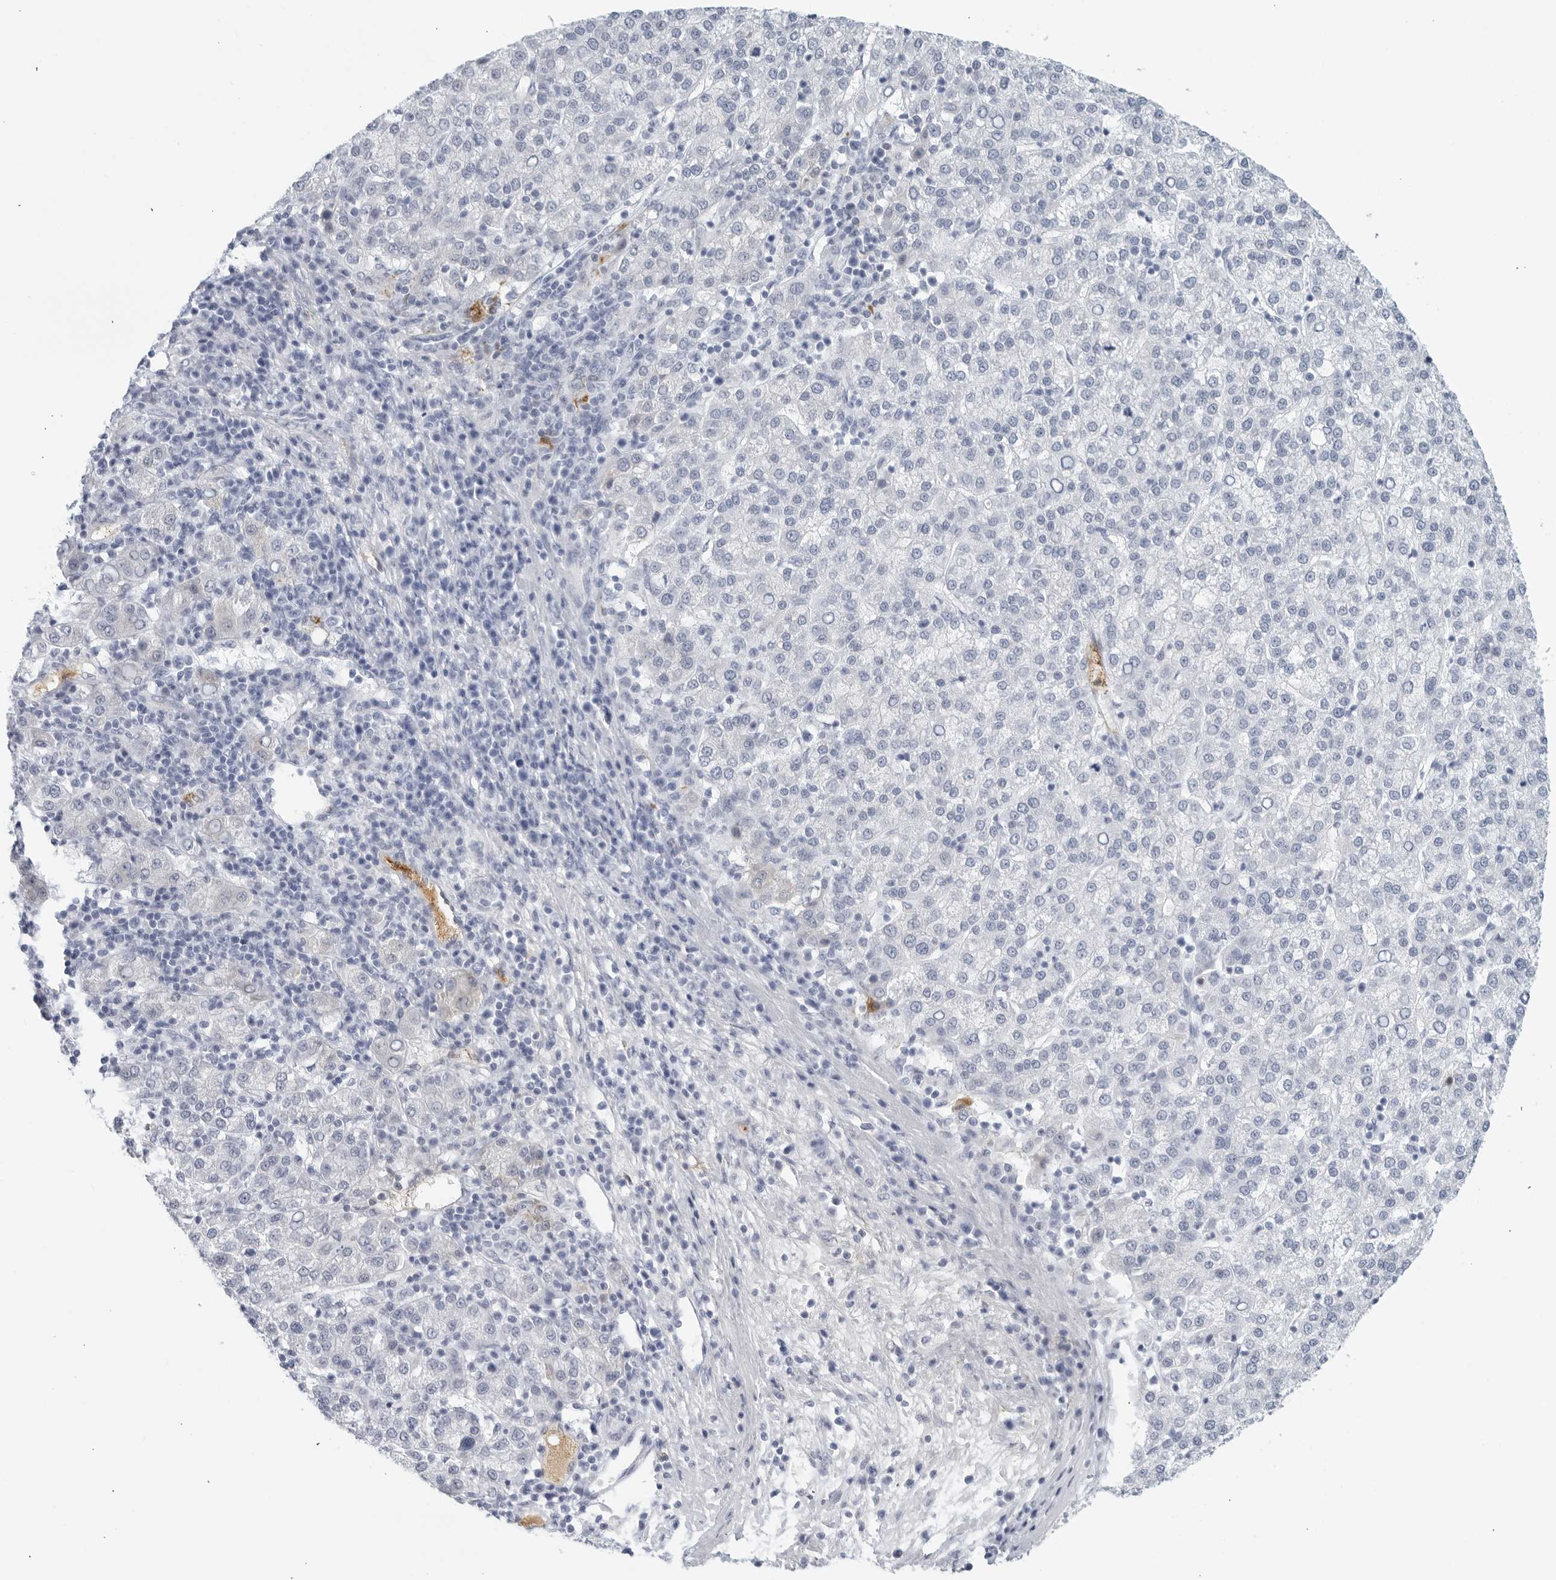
{"staining": {"intensity": "negative", "quantity": "none", "location": "none"}, "tissue": "liver cancer", "cell_type": "Tumor cells", "image_type": "cancer", "snomed": [{"axis": "morphology", "description": "Carcinoma, Hepatocellular, NOS"}, {"axis": "topography", "description": "Liver"}], "caption": "Liver cancer (hepatocellular carcinoma) stained for a protein using immunohistochemistry (IHC) shows no positivity tumor cells.", "gene": "FGG", "patient": {"sex": "female", "age": 58}}